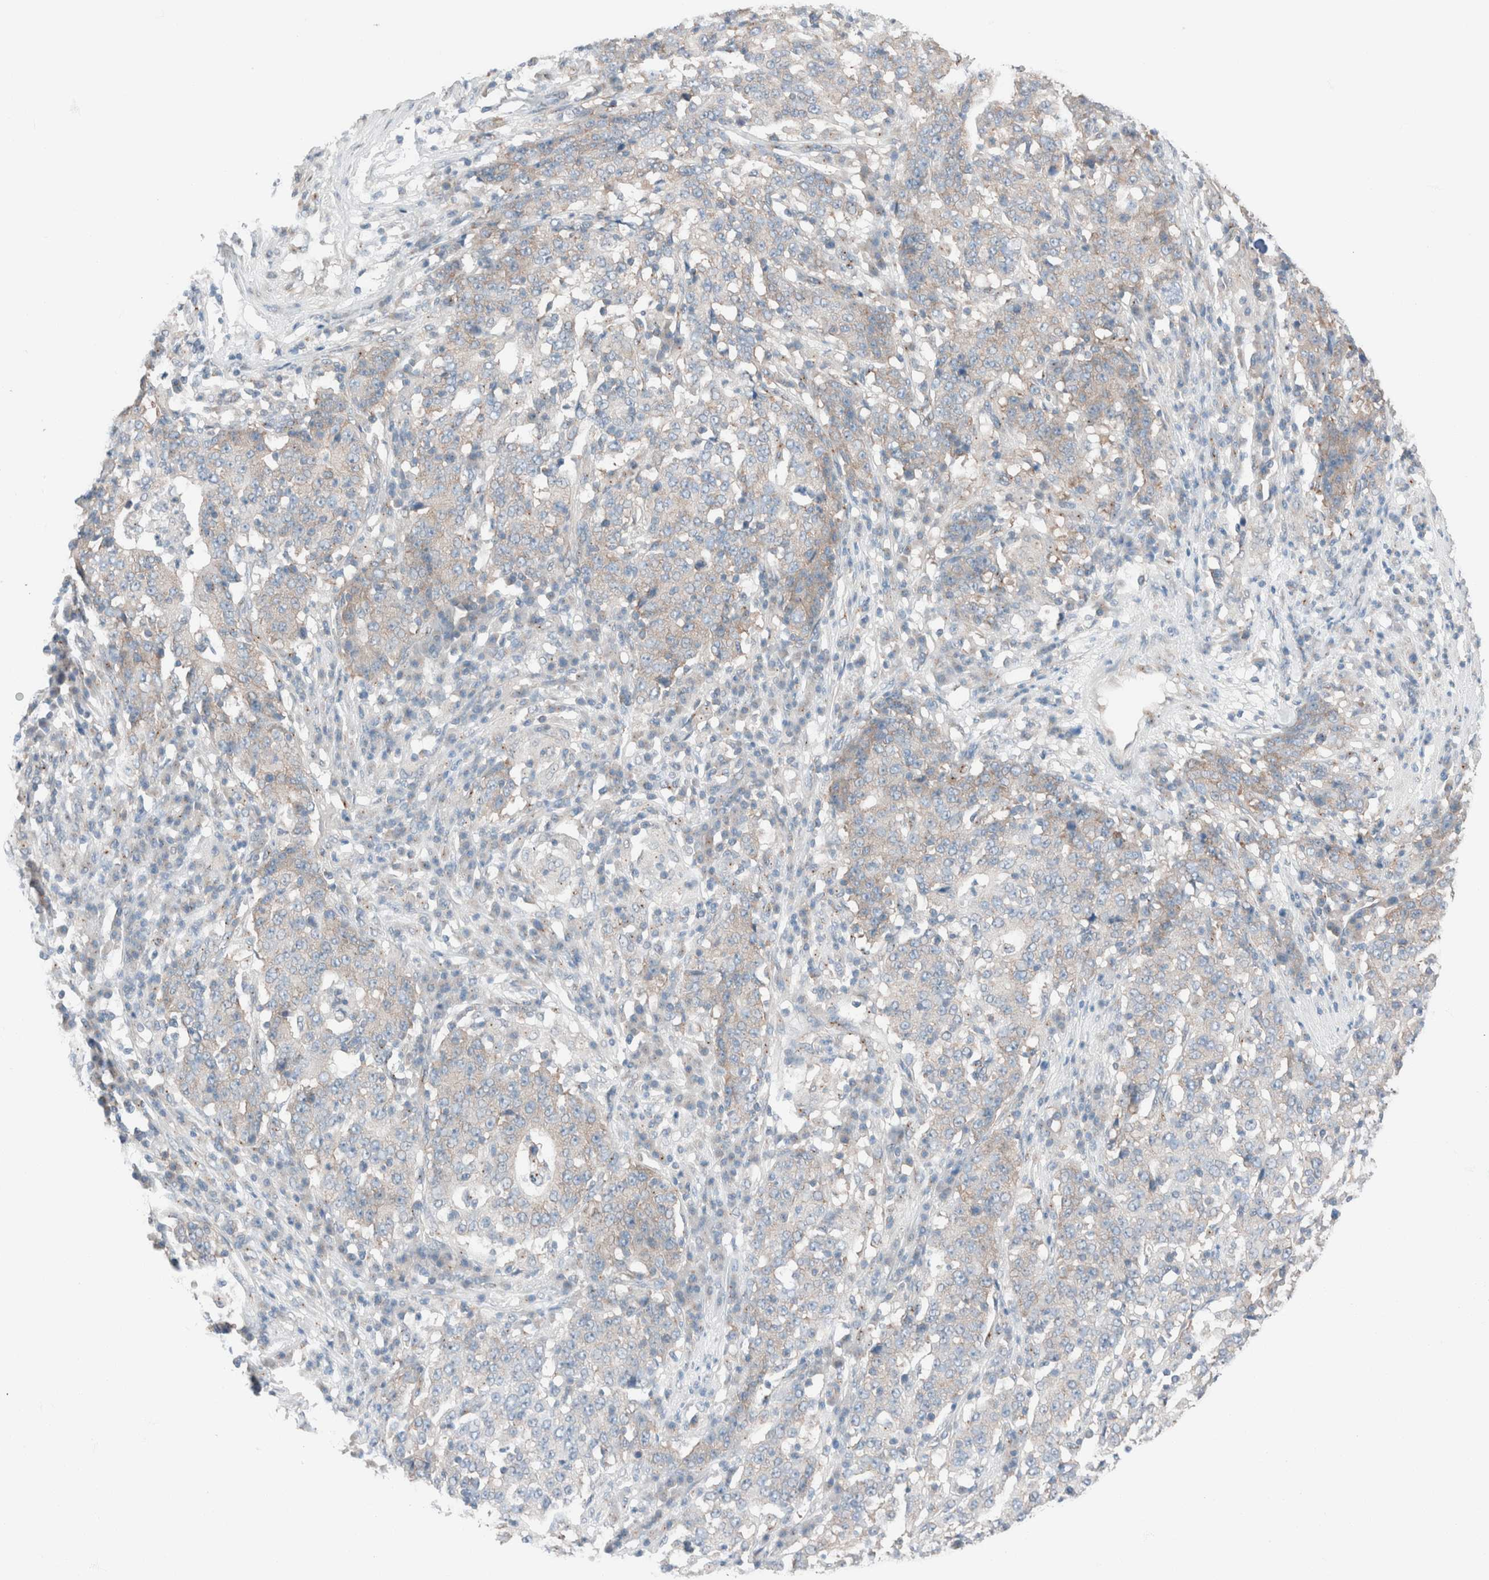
{"staining": {"intensity": "weak", "quantity": "25%-75%", "location": "cytoplasmic/membranous"}, "tissue": "stomach cancer", "cell_type": "Tumor cells", "image_type": "cancer", "snomed": [{"axis": "morphology", "description": "Adenocarcinoma, NOS"}, {"axis": "topography", "description": "Stomach"}], "caption": "Adenocarcinoma (stomach) tissue reveals weak cytoplasmic/membranous expression in approximately 25%-75% of tumor cells (DAB IHC with brightfield microscopy, high magnification).", "gene": "CASC3", "patient": {"sex": "male", "age": 59}}